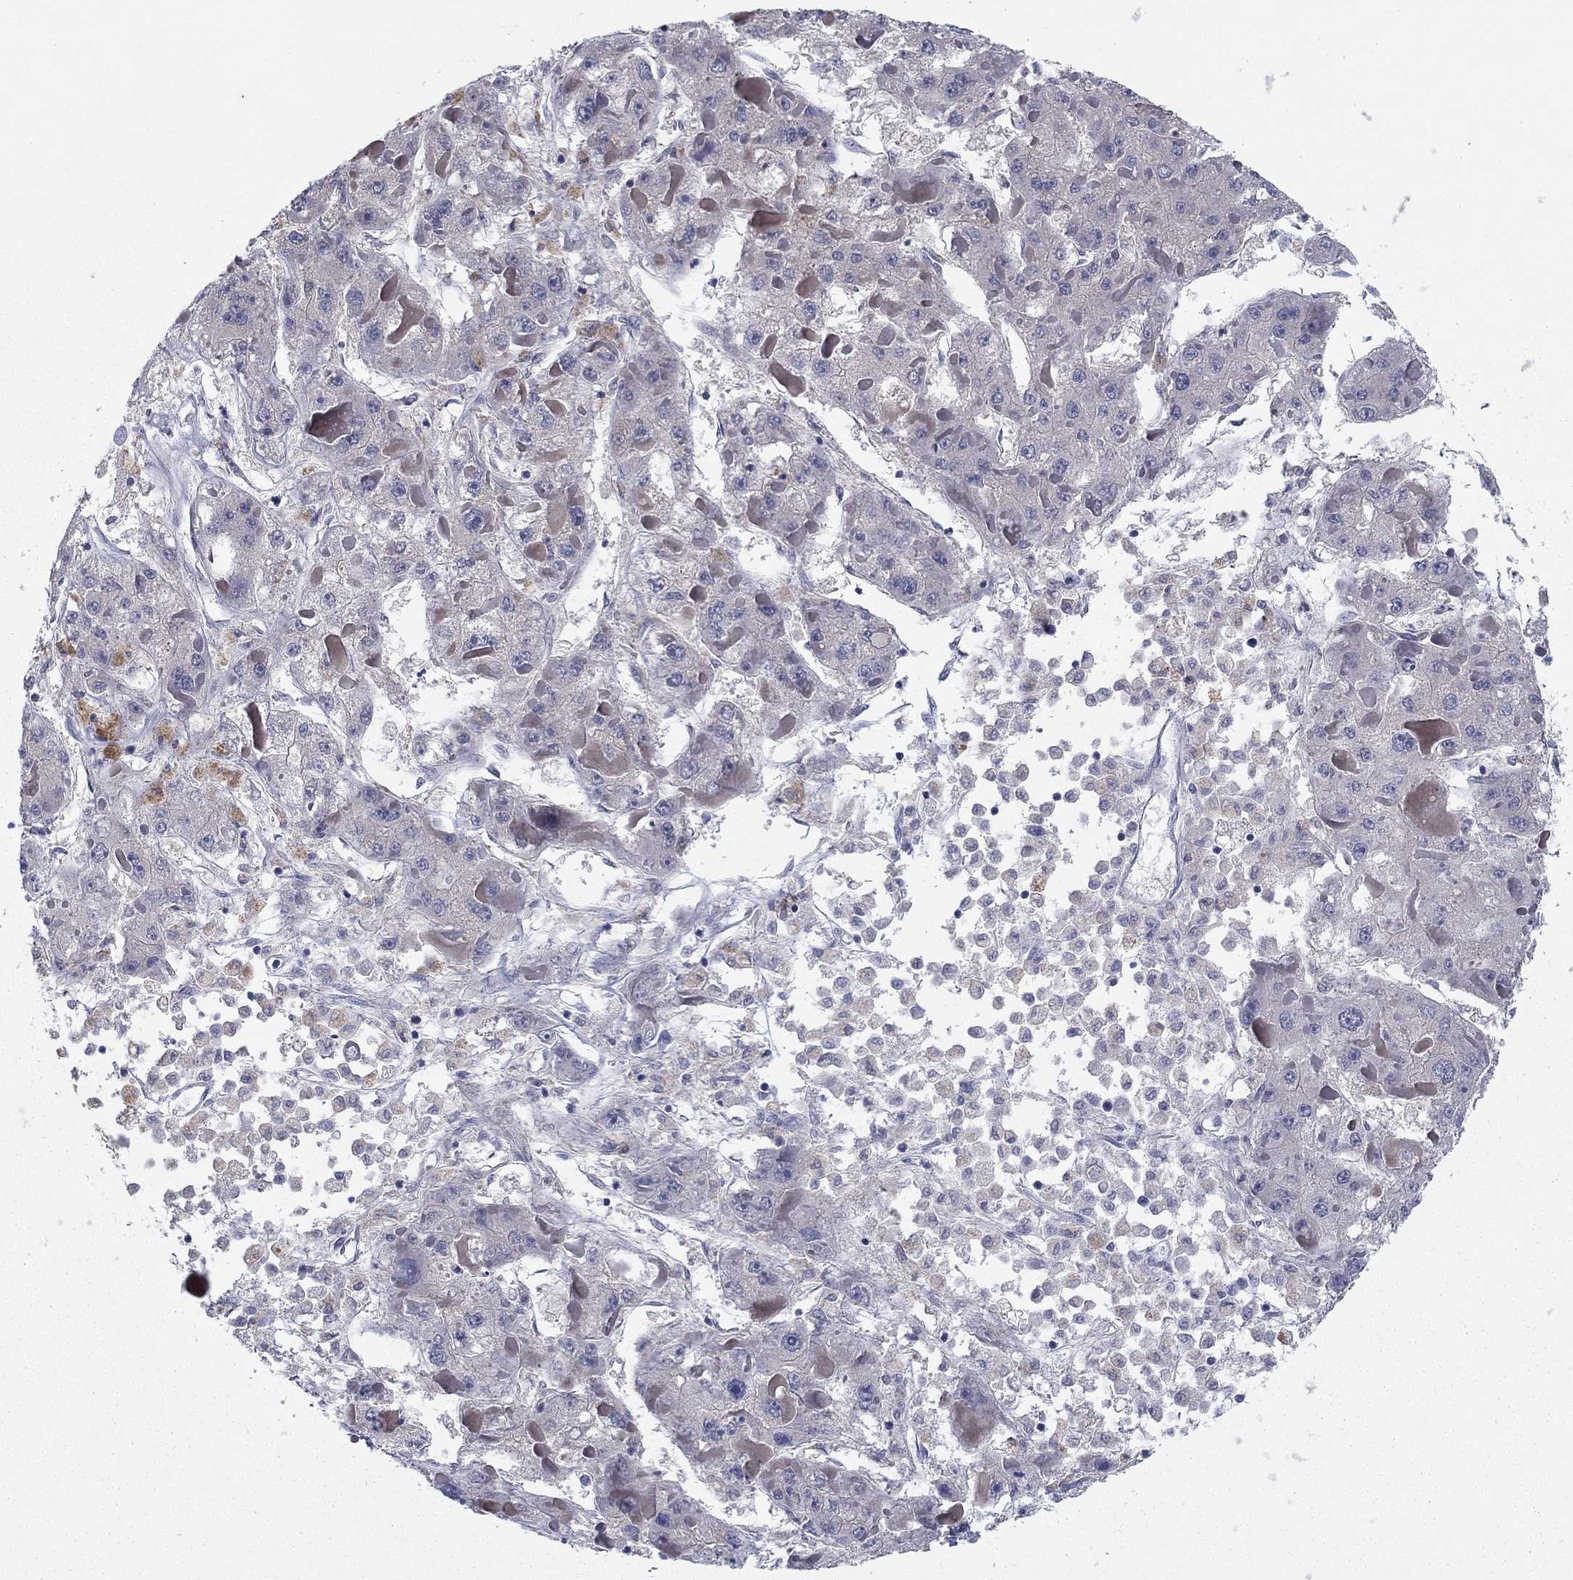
{"staining": {"intensity": "negative", "quantity": "none", "location": "none"}, "tissue": "liver cancer", "cell_type": "Tumor cells", "image_type": "cancer", "snomed": [{"axis": "morphology", "description": "Carcinoma, Hepatocellular, NOS"}, {"axis": "topography", "description": "Liver"}], "caption": "High magnification brightfield microscopy of liver hepatocellular carcinoma stained with DAB (brown) and counterstained with hematoxylin (blue): tumor cells show no significant positivity.", "gene": "CNTNAP4", "patient": {"sex": "female", "age": 73}}